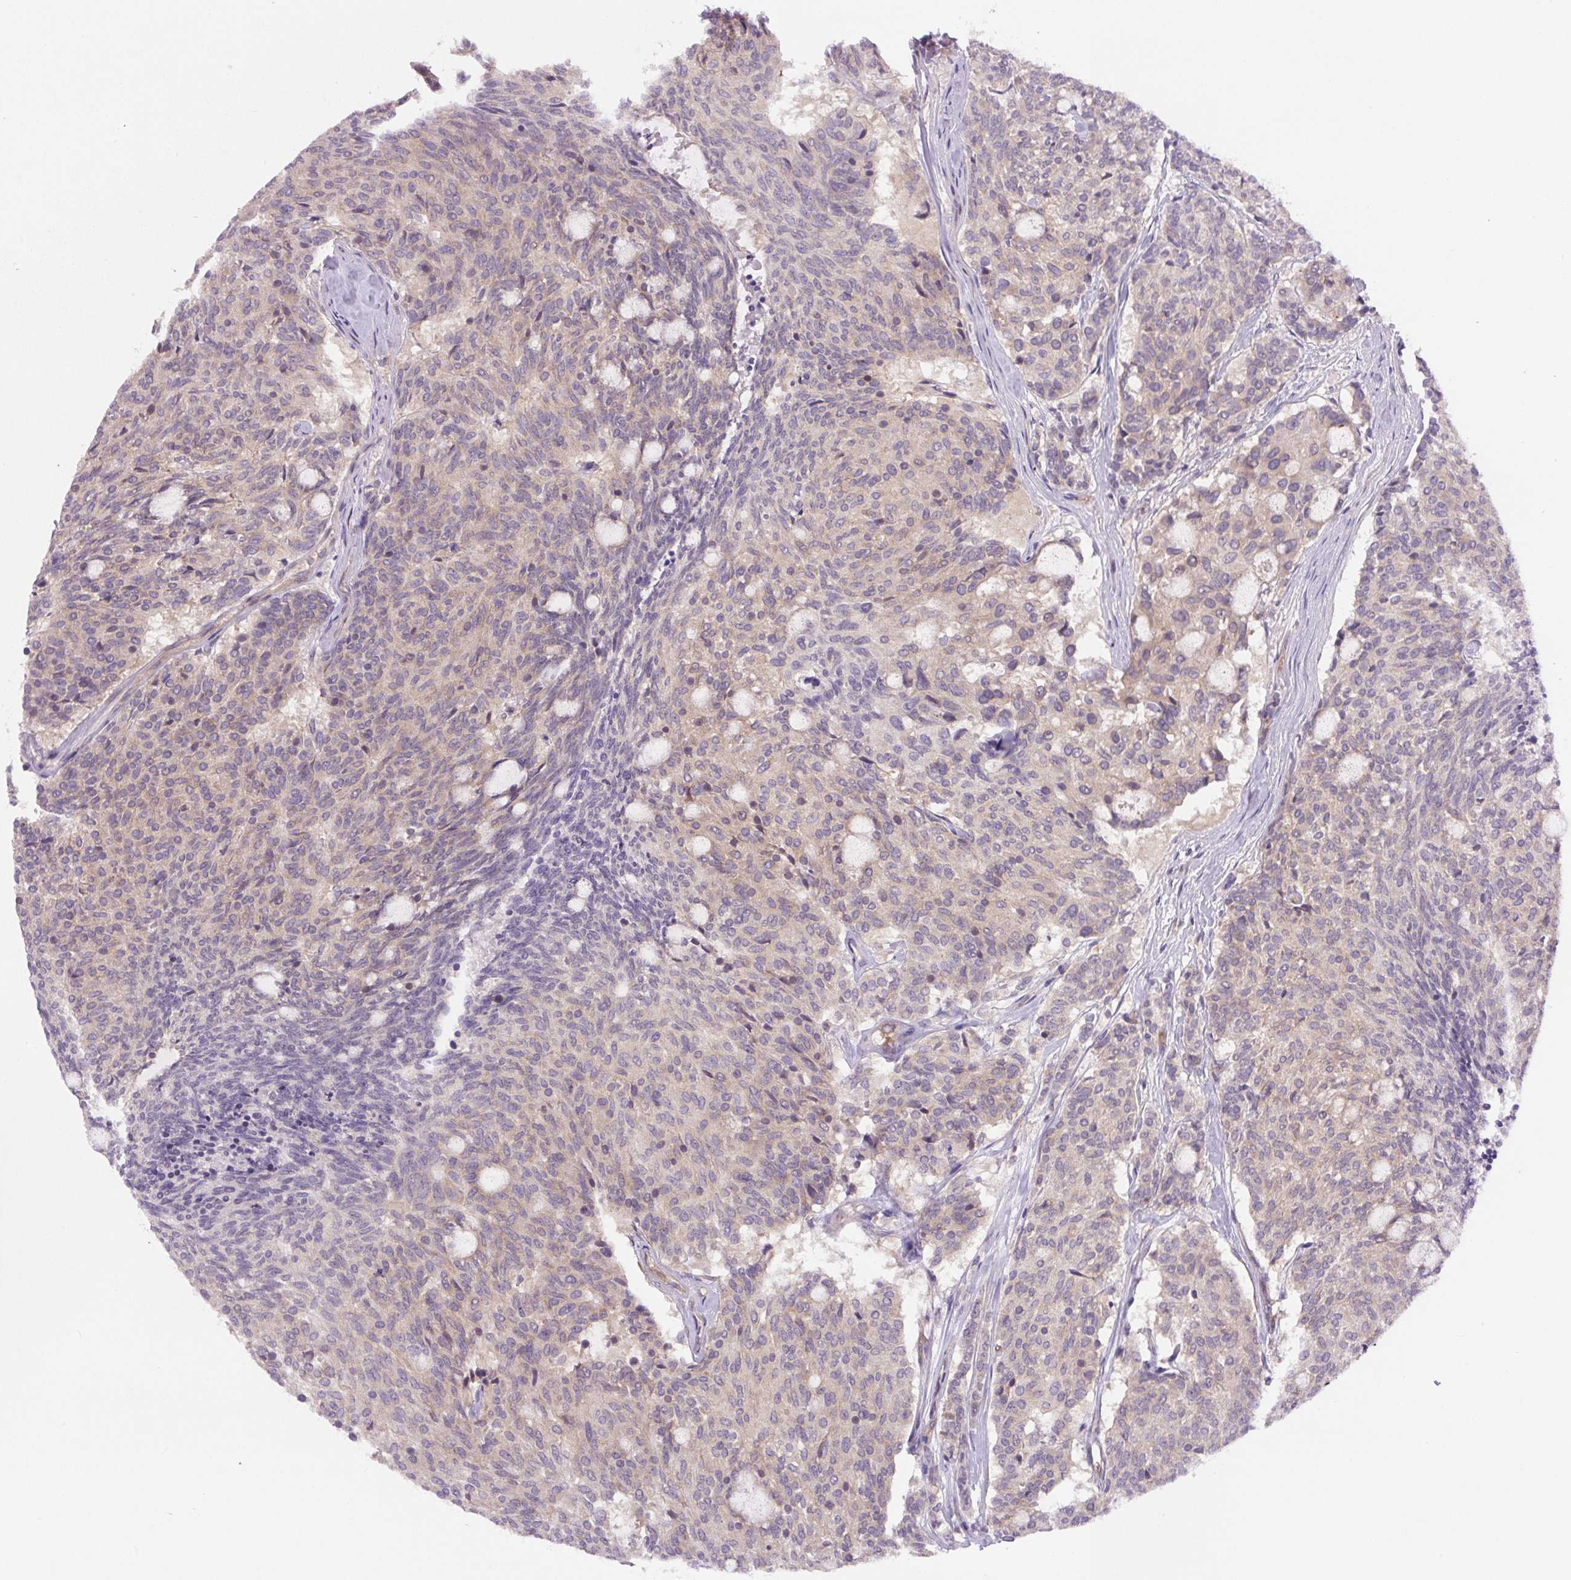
{"staining": {"intensity": "weak", "quantity": "<25%", "location": "cytoplasmic/membranous"}, "tissue": "carcinoid", "cell_type": "Tumor cells", "image_type": "cancer", "snomed": [{"axis": "morphology", "description": "Carcinoid, malignant, NOS"}, {"axis": "topography", "description": "Pancreas"}], "caption": "This is an immunohistochemistry (IHC) photomicrograph of carcinoid. There is no positivity in tumor cells.", "gene": "MINK1", "patient": {"sex": "female", "age": 54}}